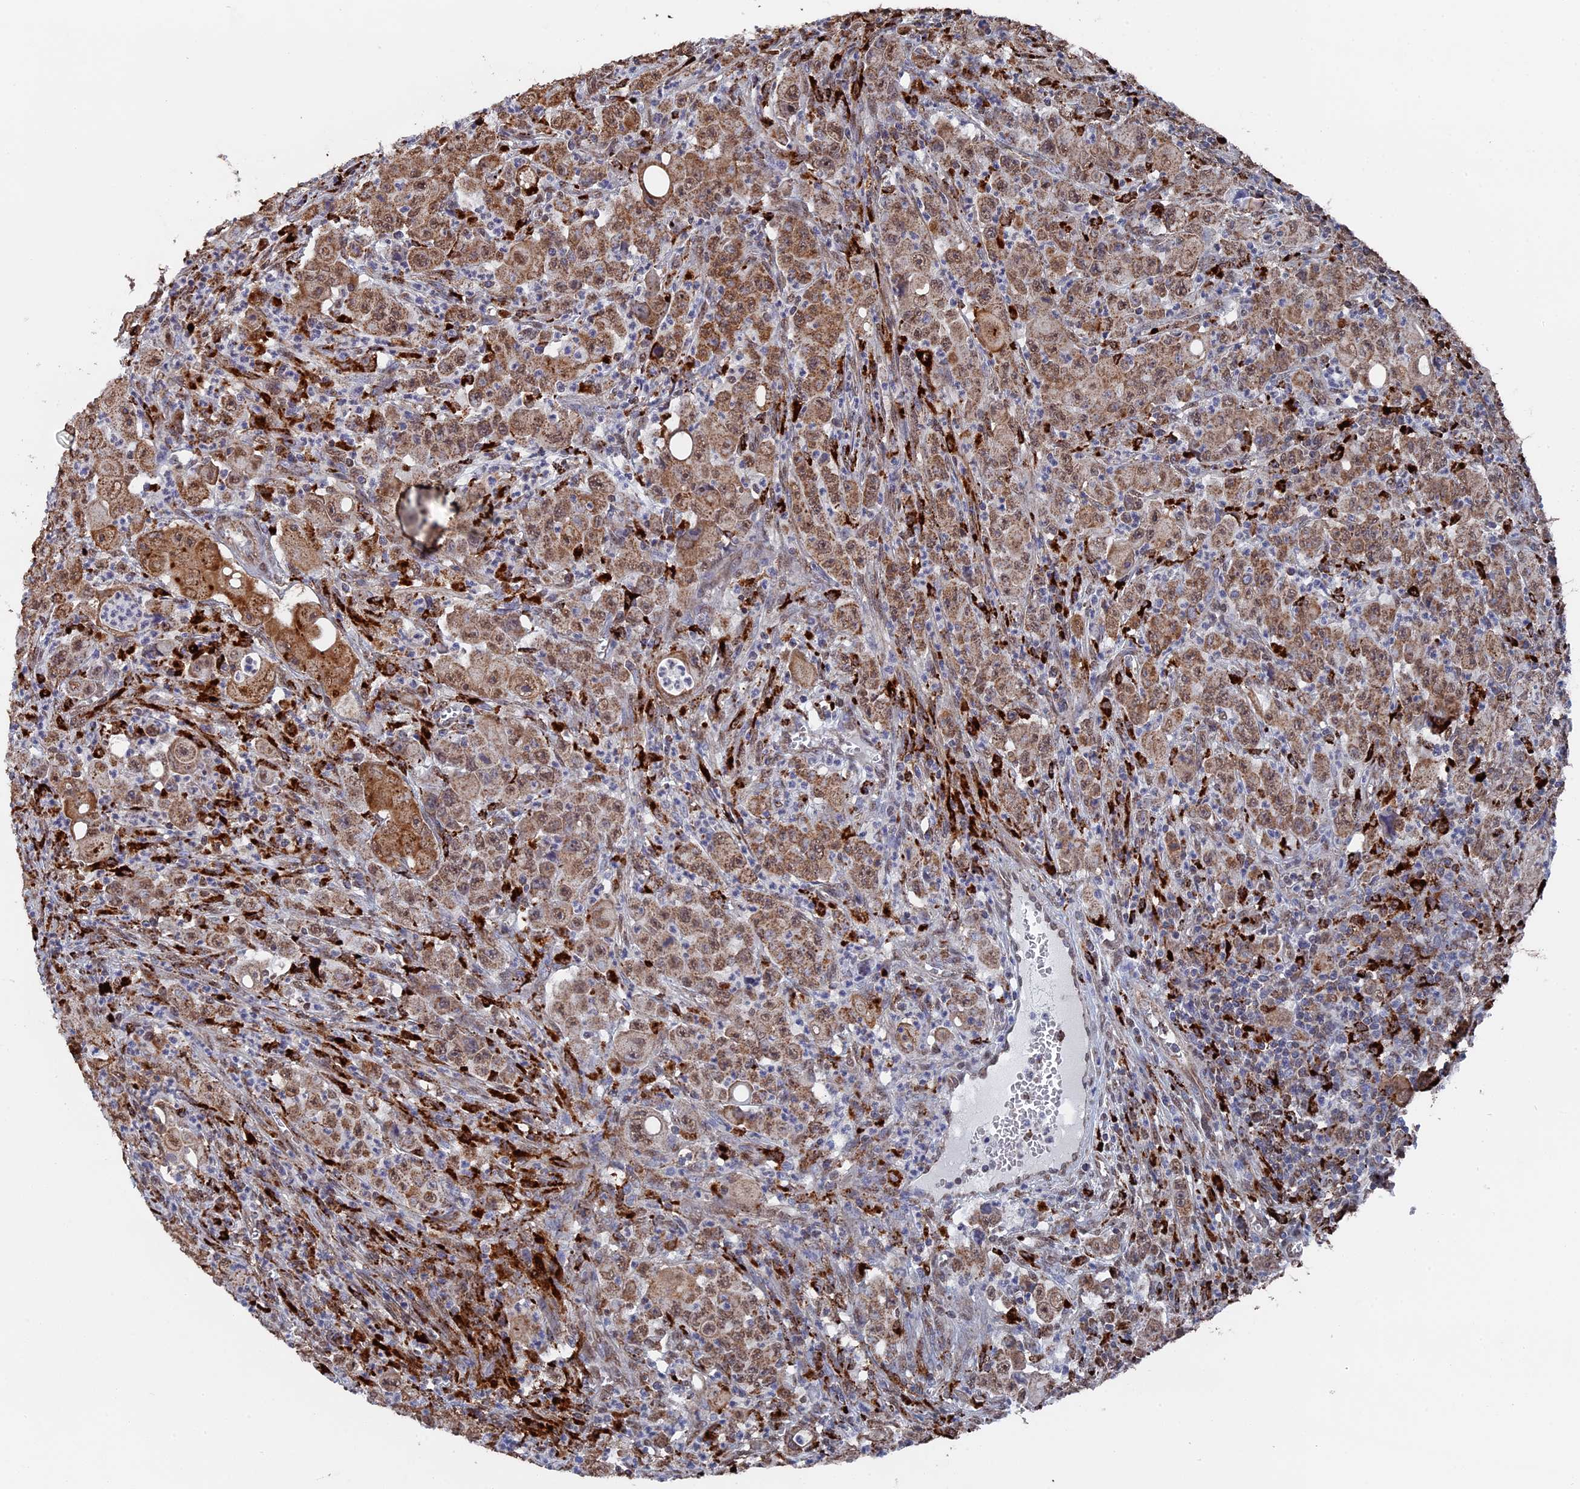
{"staining": {"intensity": "moderate", "quantity": ">75%", "location": "cytoplasmic/membranous"}, "tissue": "colorectal cancer", "cell_type": "Tumor cells", "image_type": "cancer", "snomed": [{"axis": "morphology", "description": "Adenocarcinoma, NOS"}, {"axis": "topography", "description": "Colon"}], "caption": "This image exhibits colorectal cancer (adenocarcinoma) stained with immunohistochemistry to label a protein in brown. The cytoplasmic/membranous of tumor cells show moderate positivity for the protein. Nuclei are counter-stained blue.", "gene": "SMG9", "patient": {"sex": "male", "age": 51}}